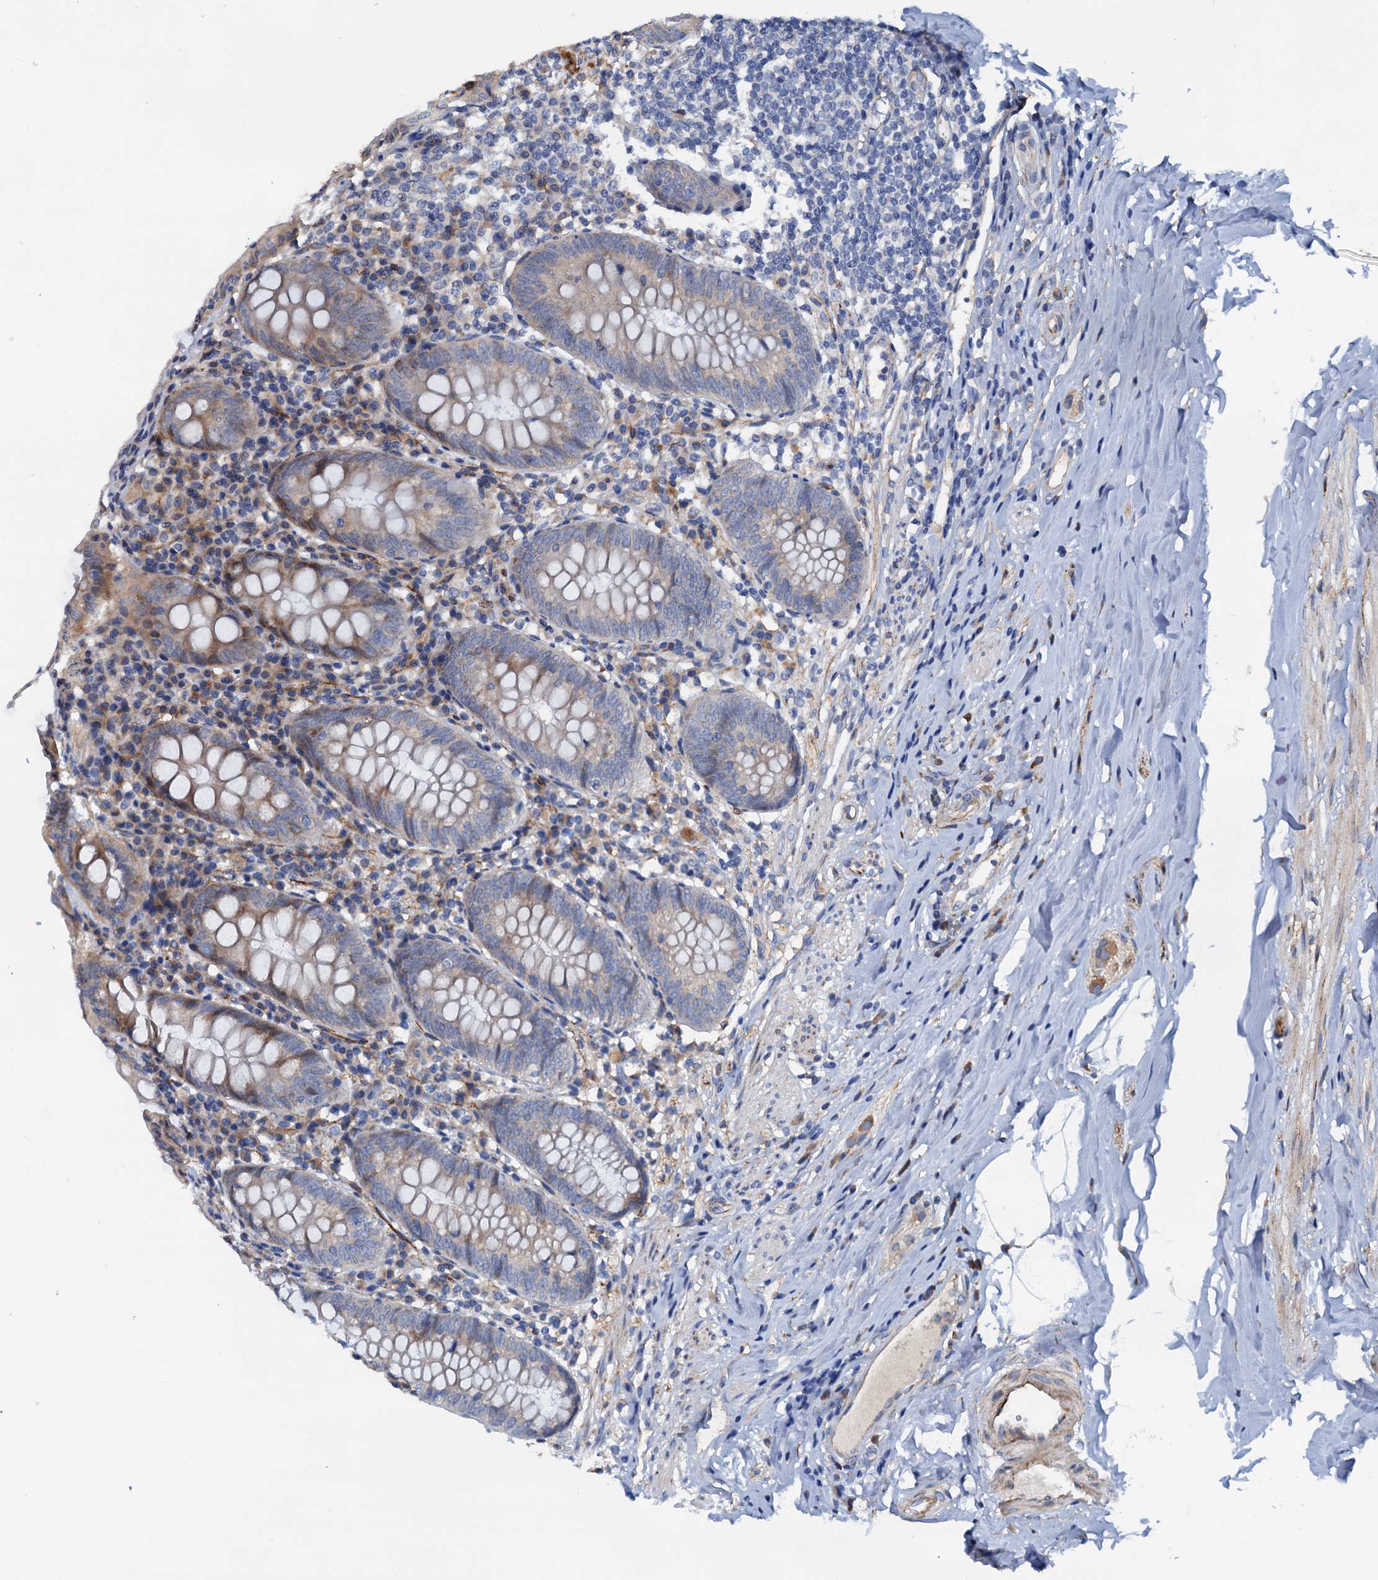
{"staining": {"intensity": "weak", "quantity": "25%-75%", "location": "cytoplasmic/membranous"}, "tissue": "appendix", "cell_type": "Glandular cells", "image_type": "normal", "snomed": [{"axis": "morphology", "description": "Normal tissue, NOS"}, {"axis": "topography", "description": "Appendix"}], "caption": "The immunohistochemical stain labels weak cytoplasmic/membranous staining in glandular cells of benign appendix. Using DAB (brown) and hematoxylin (blue) stains, captured at high magnification using brightfield microscopy.", "gene": "RASSF9", "patient": {"sex": "female", "age": 54}}